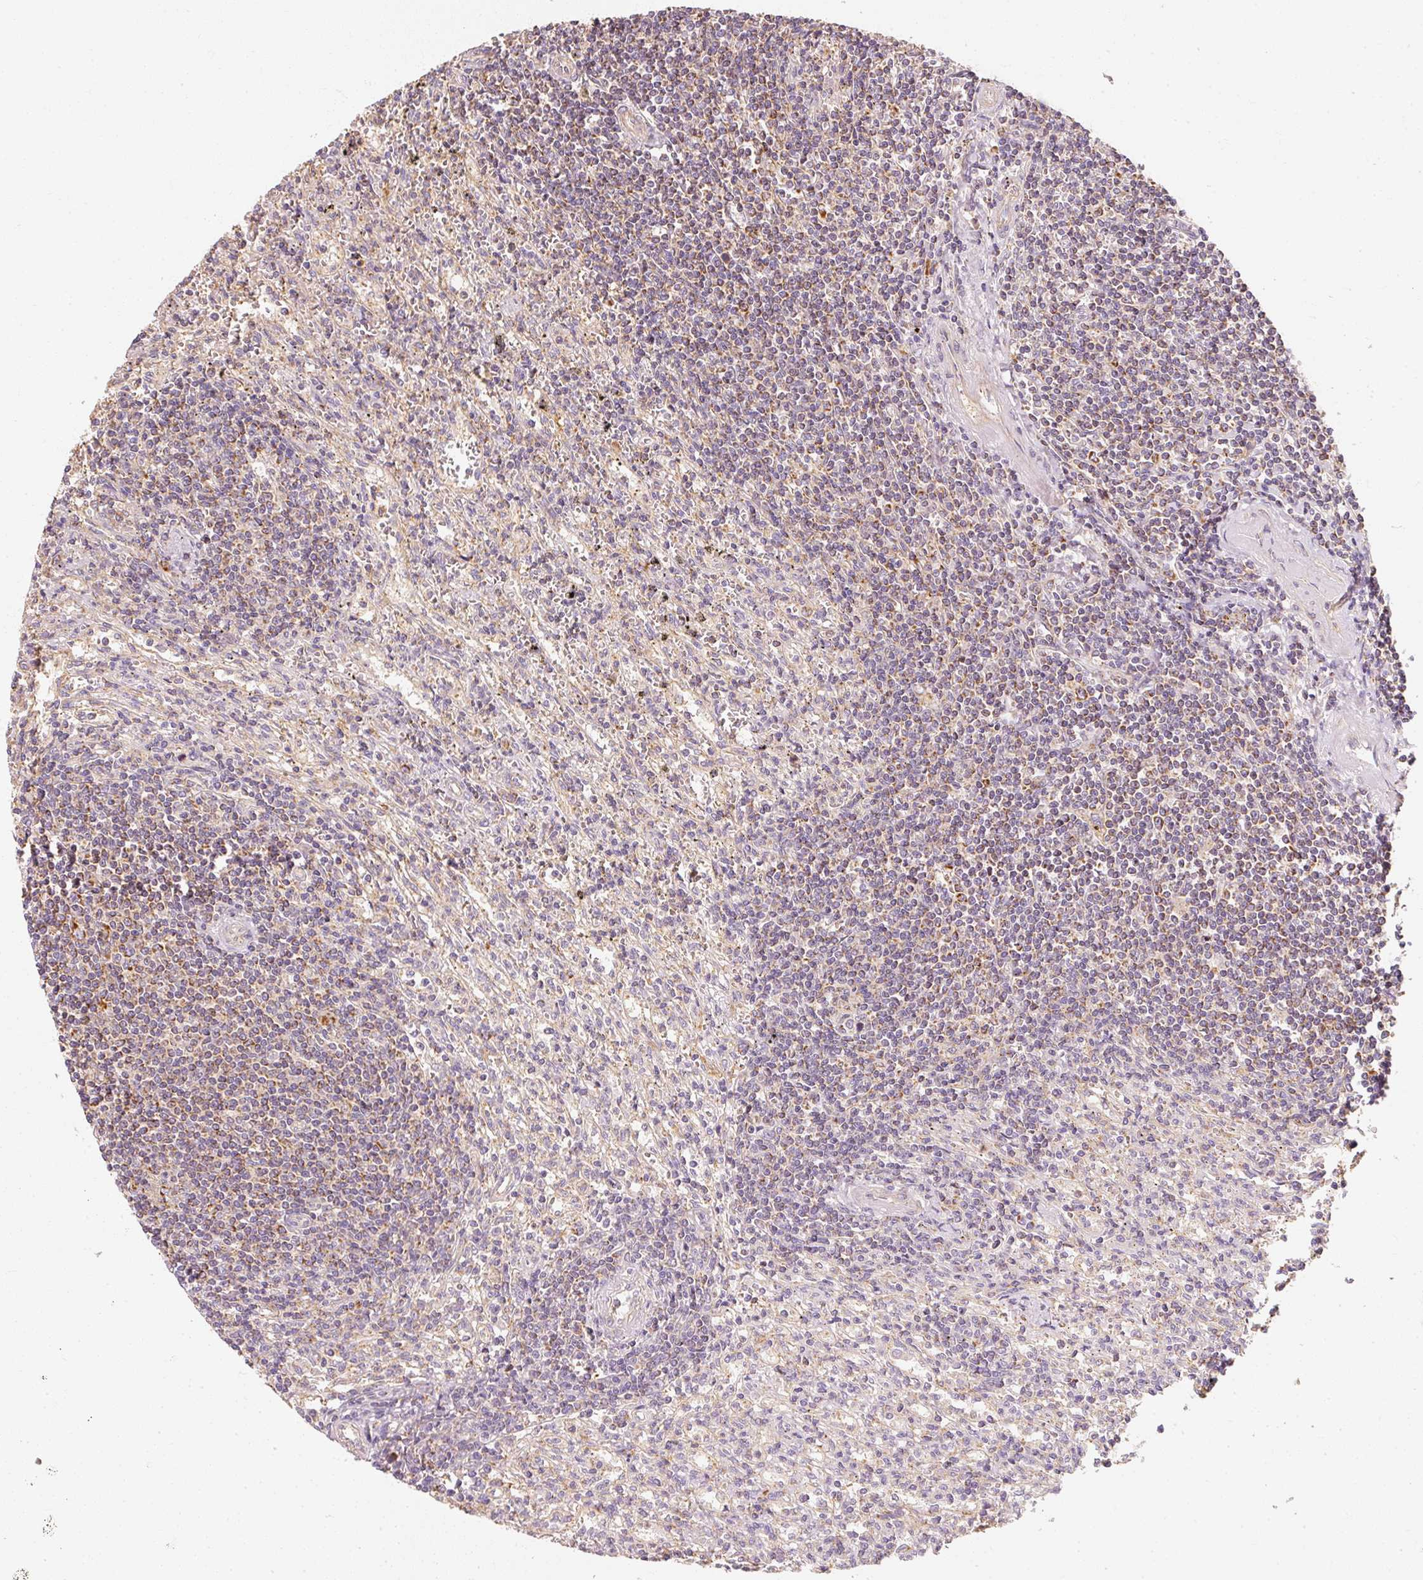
{"staining": {"intensity": "moderate", "quantity": "<25%", "location": "cytoplasmic/membranous"}, "tissue": "lymphoma", "cell_type": "Tumor cells", "image_type": "cancer", "snomed": [{"axis": "morphology", "description": "Malignant lymphoma, non-Hodgkin's type, Low grade"}, {"axis": "topography", "description": "Spleen"}], "caption": "Tumor cells display moderate cytoplasmic/membranous expression in approximately <25% of cells in low-grade malignant lymphoma, non-Hodgkin's type. (DAB IHC, brown staining for protein, blue staining for nuclei).", "gene": "TOMM40", "patient": {"sex": "male", "age": 76}}